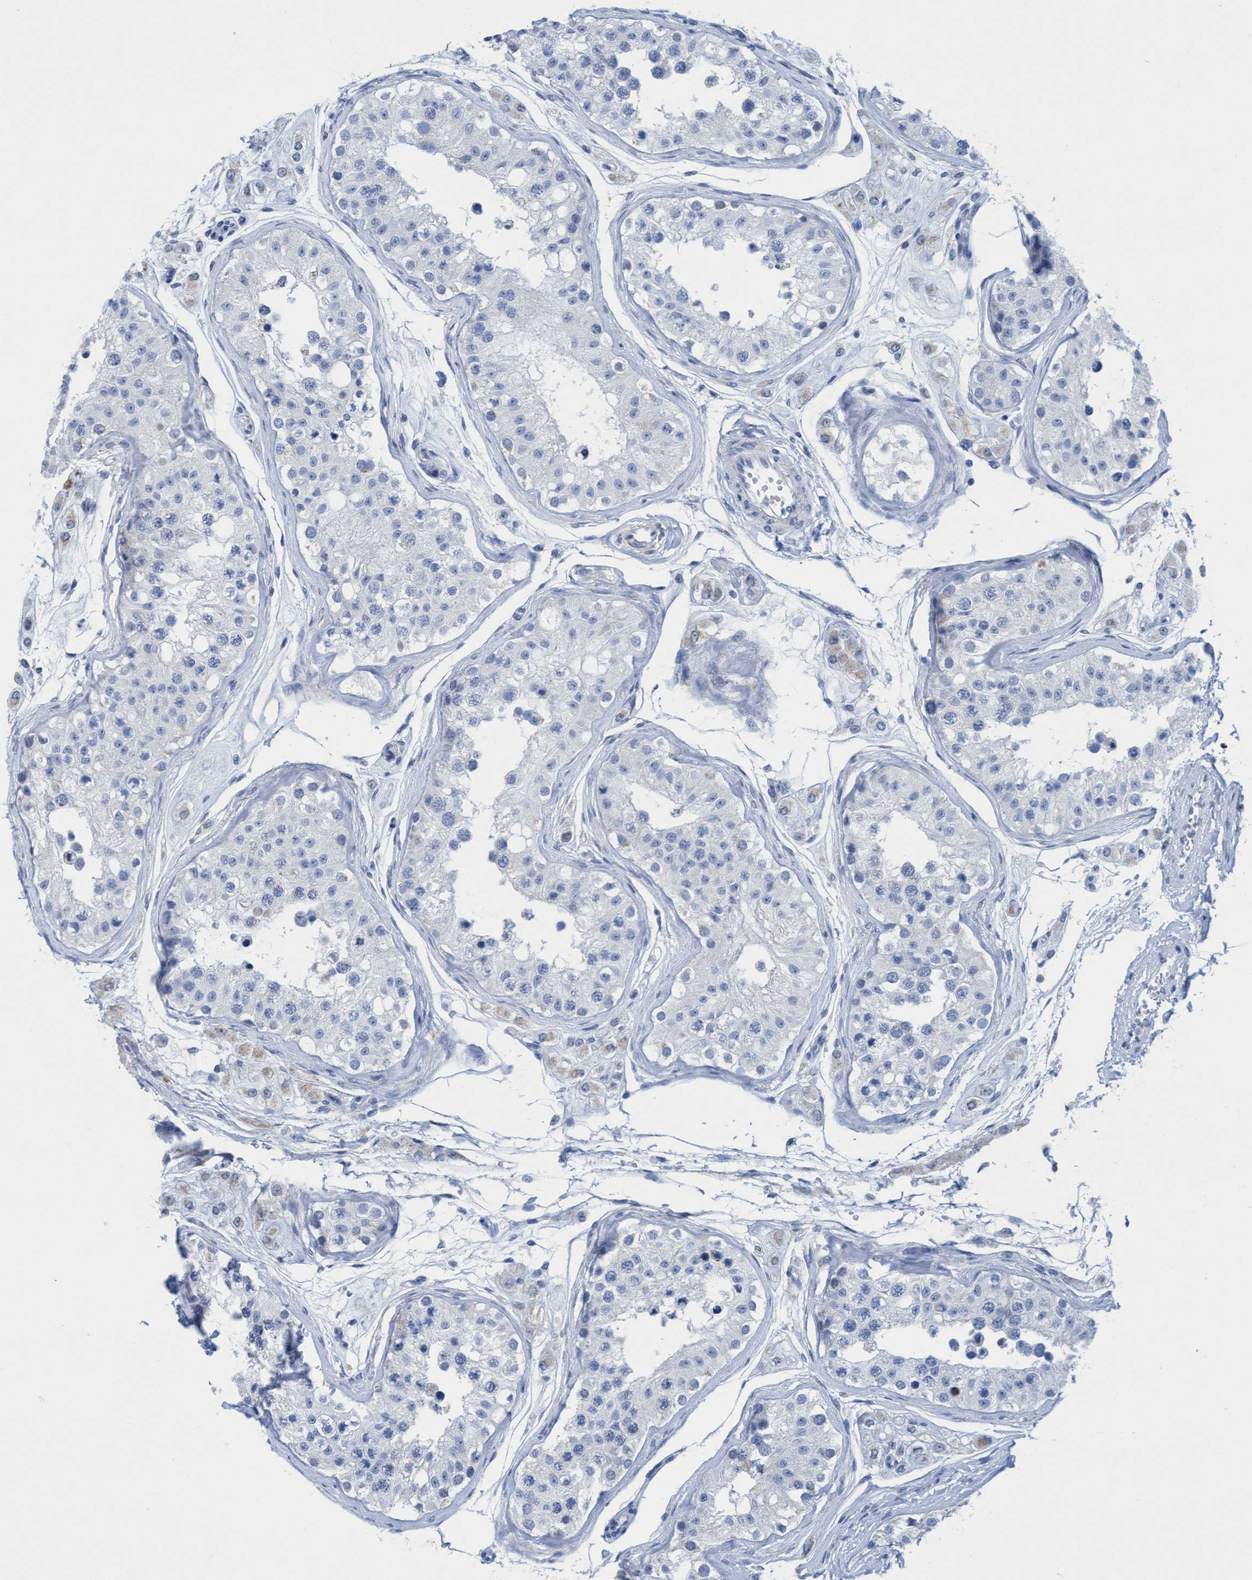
{"staining": {"intensity": "negative", "quantity": "none", "location": "none"}, "tissue": "testis", "cell_type": "Cells in seminiferous ducts", "image_type": "normal", "snomed": [{"axis": "morphology", "description": "Normal tissue, NOS"}, {"axis": "morphology", "description": "Adenocarcinoma, metastatic, NOS"}, {"axis": "topography", "description": "Testis"}], "caption": "There is no significant expression in cells in seminiferous ducts of testis.", "gene": "GGA3", "patient": {"sex": "male", "age": 26}}